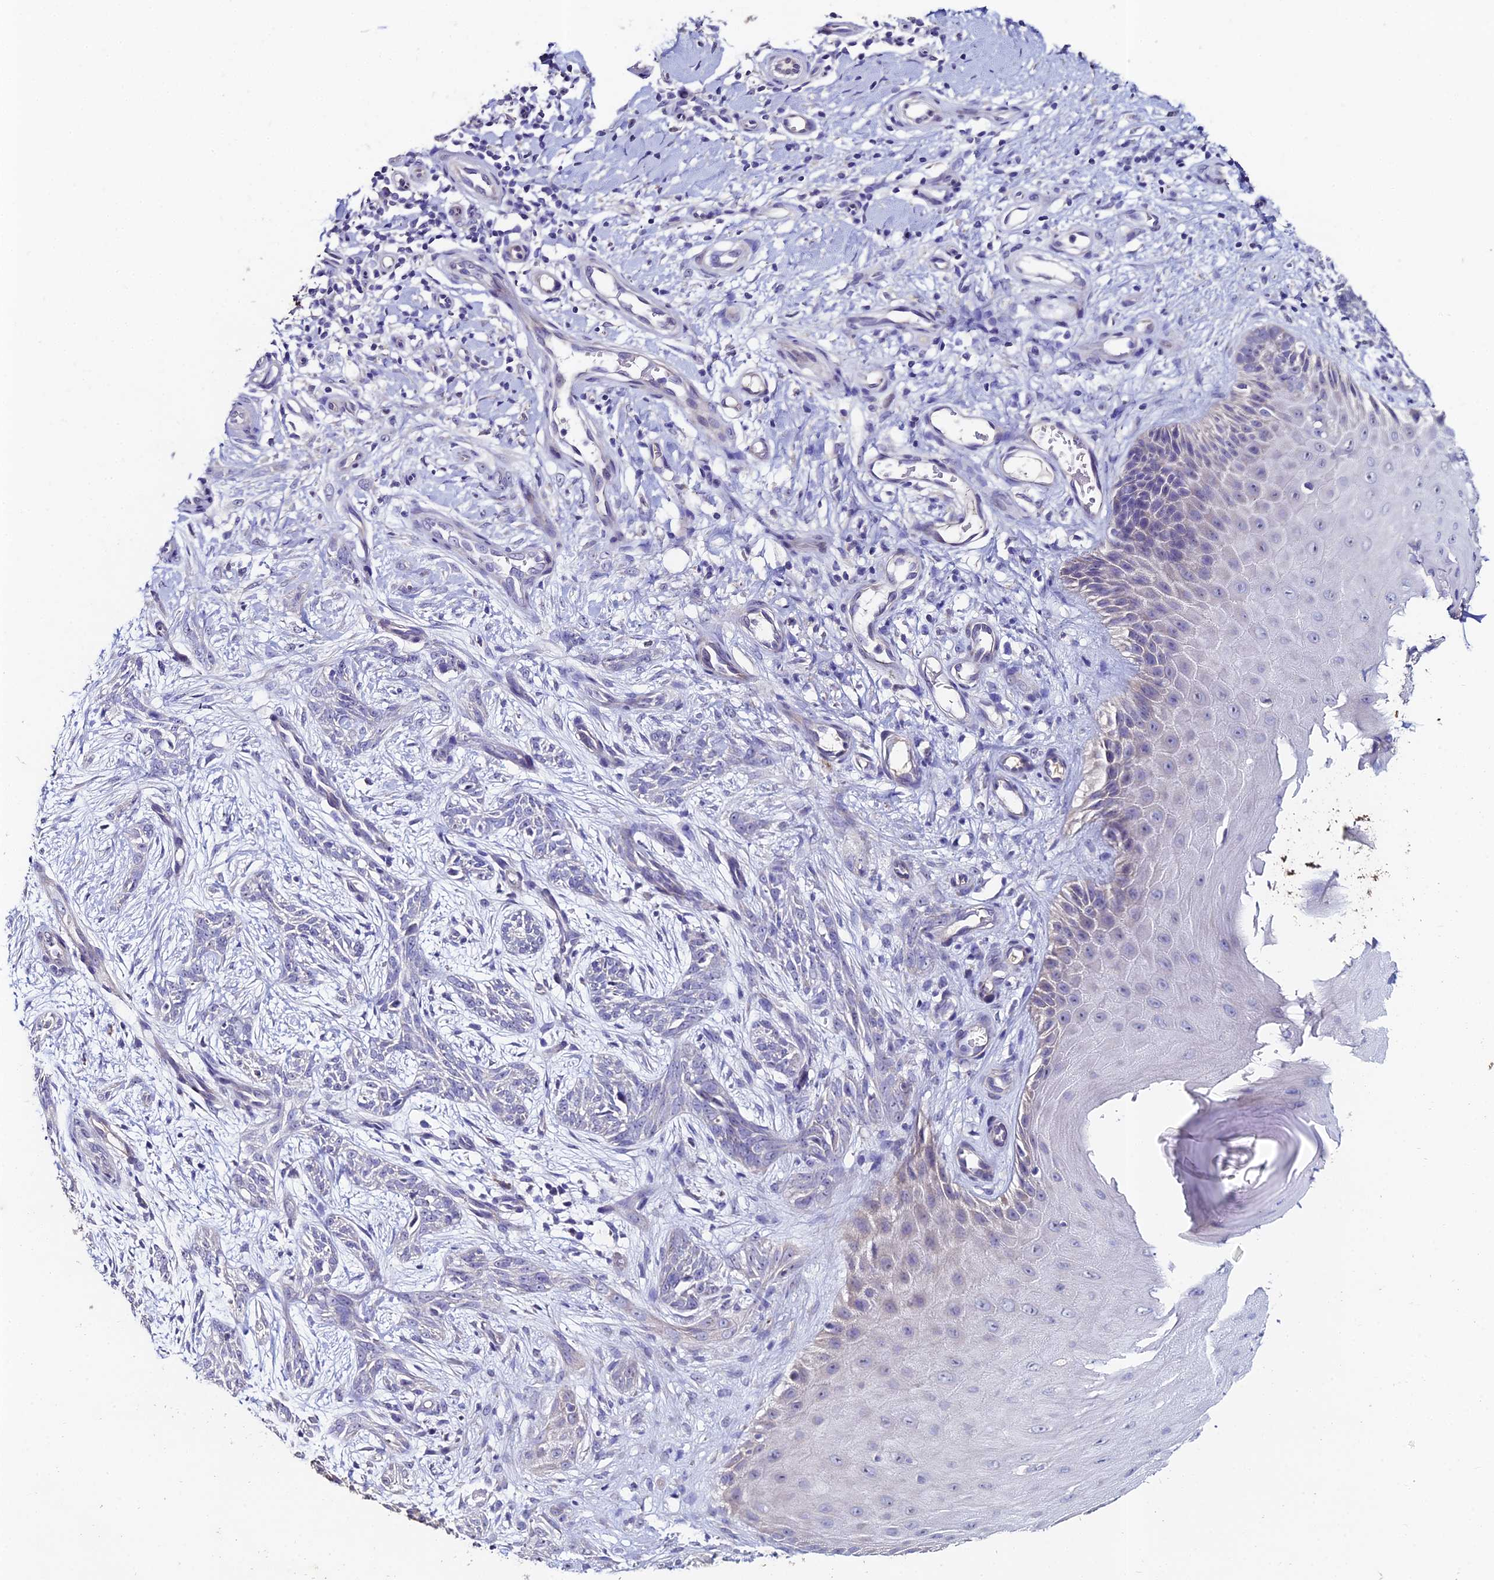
{"staining": {"intensity": "negative", "quantity": "none", "location": "none"}, "tissue": "skin cancer", "cell_type": "Tumor cells", "image_type": "cancer", "snomed": [{"axis": "morphology", "description": "Basal cell carcinoma"}, {"axis": "topography", "description": "Skin"}], "caption": "High magnification brightfield microscopy of basal cell carcinoma (skin) stained with DAB (brown) and counterstained with hematoxylin (blue): tumor cells show no significant expression.", "gene": "ESRRG", "patient": {"sex": "female", "age": 82}}